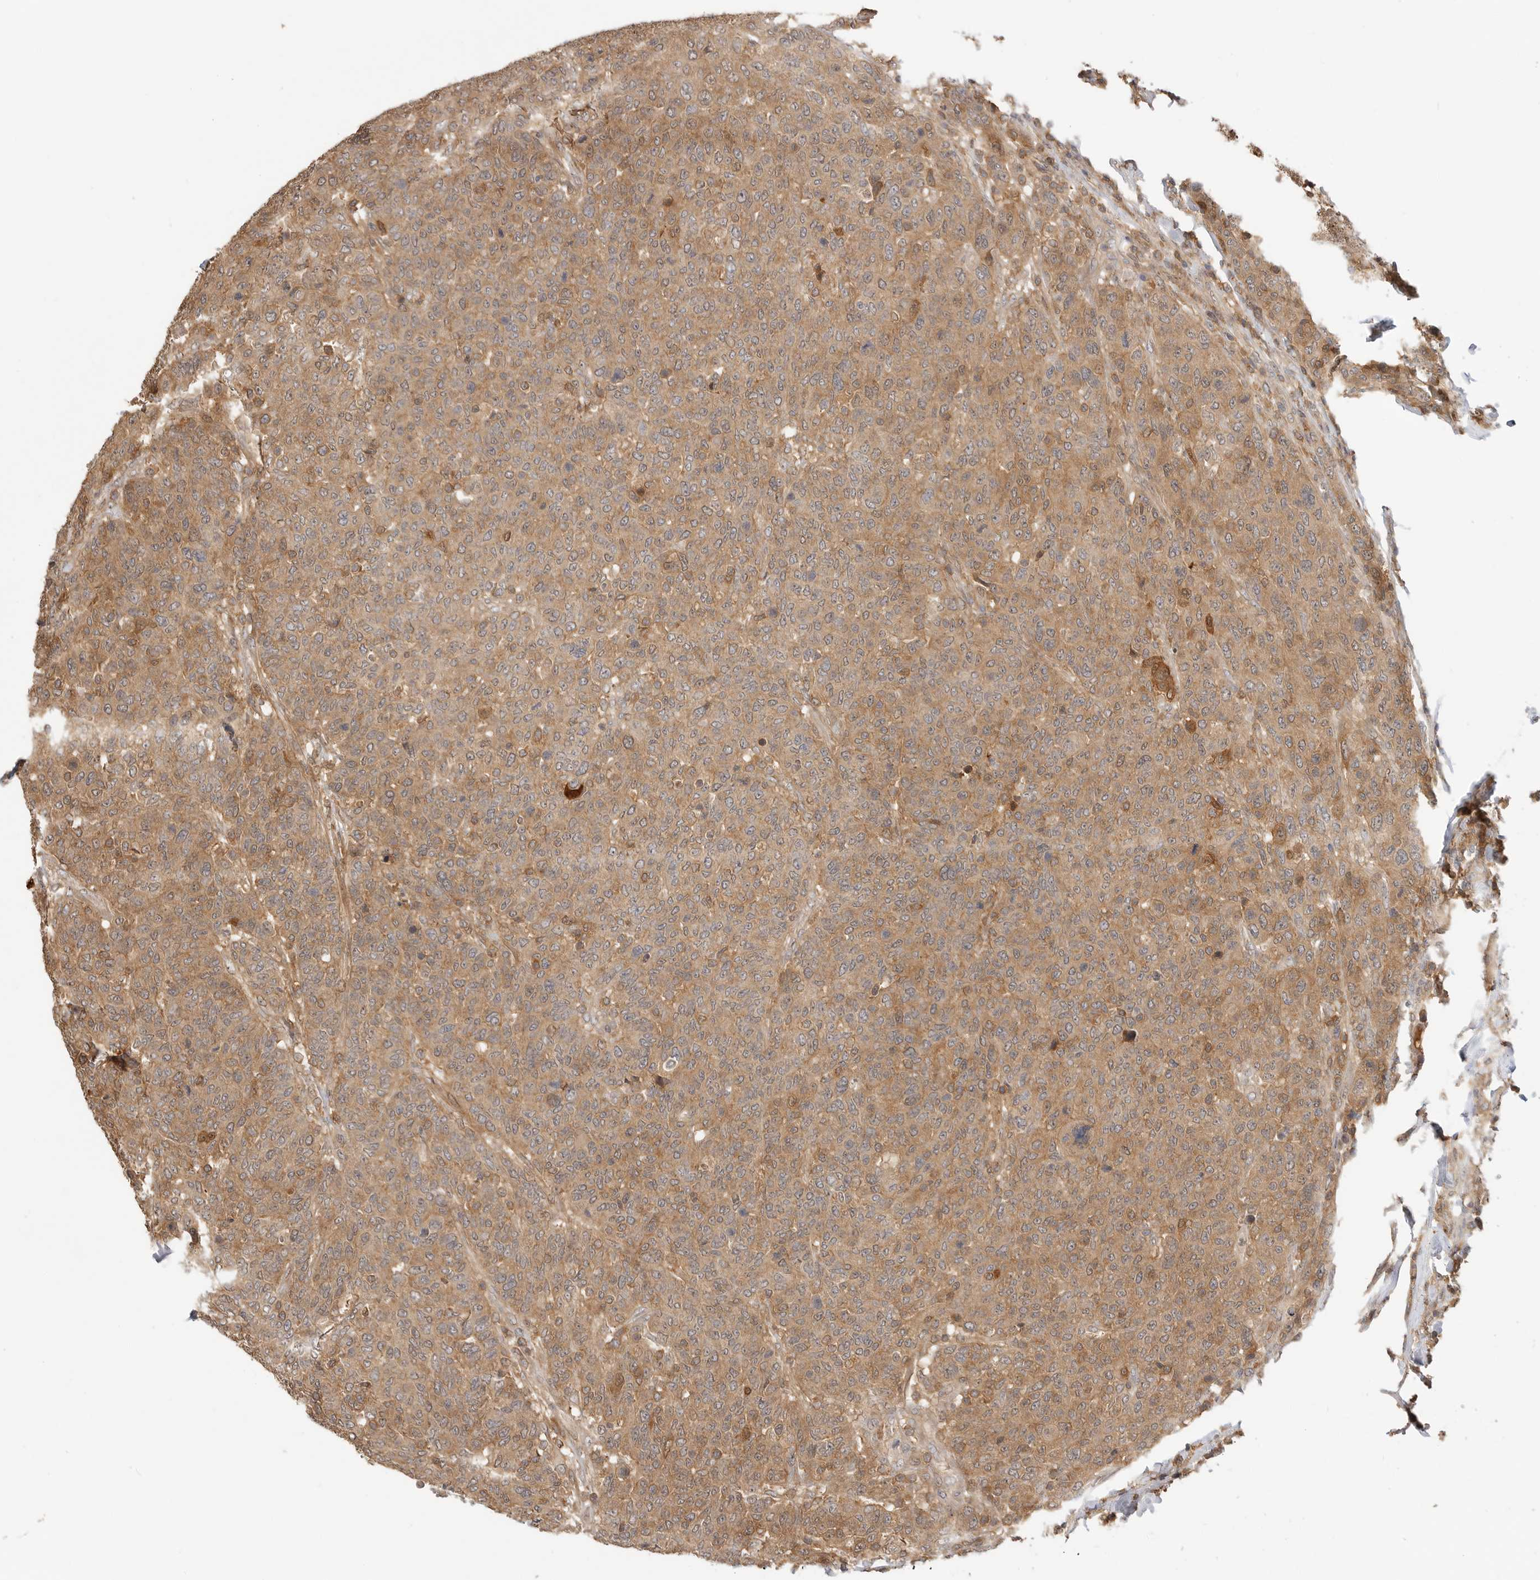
{"staining": {"intensity": "moderate", "quantity": ">75%", "location": "cytoplasmic/membranous"}, "tissue": "breast cancer", "cell_type": "Tumor cells", "image_type": "cancer", "snomed": [{"axis": "morphology", "description": "Duct carcinoma"}, {"axis": "topography", "description": "Breast"}], "caption": "Protein staining by IHC demonstrates moderate cytoplasmic/membranous positivity in about >75% of tumor cells in breast invasive ductal carcinoma.", "gene": "CLDN12", "patient": {"sex": "female", "age": 37}}